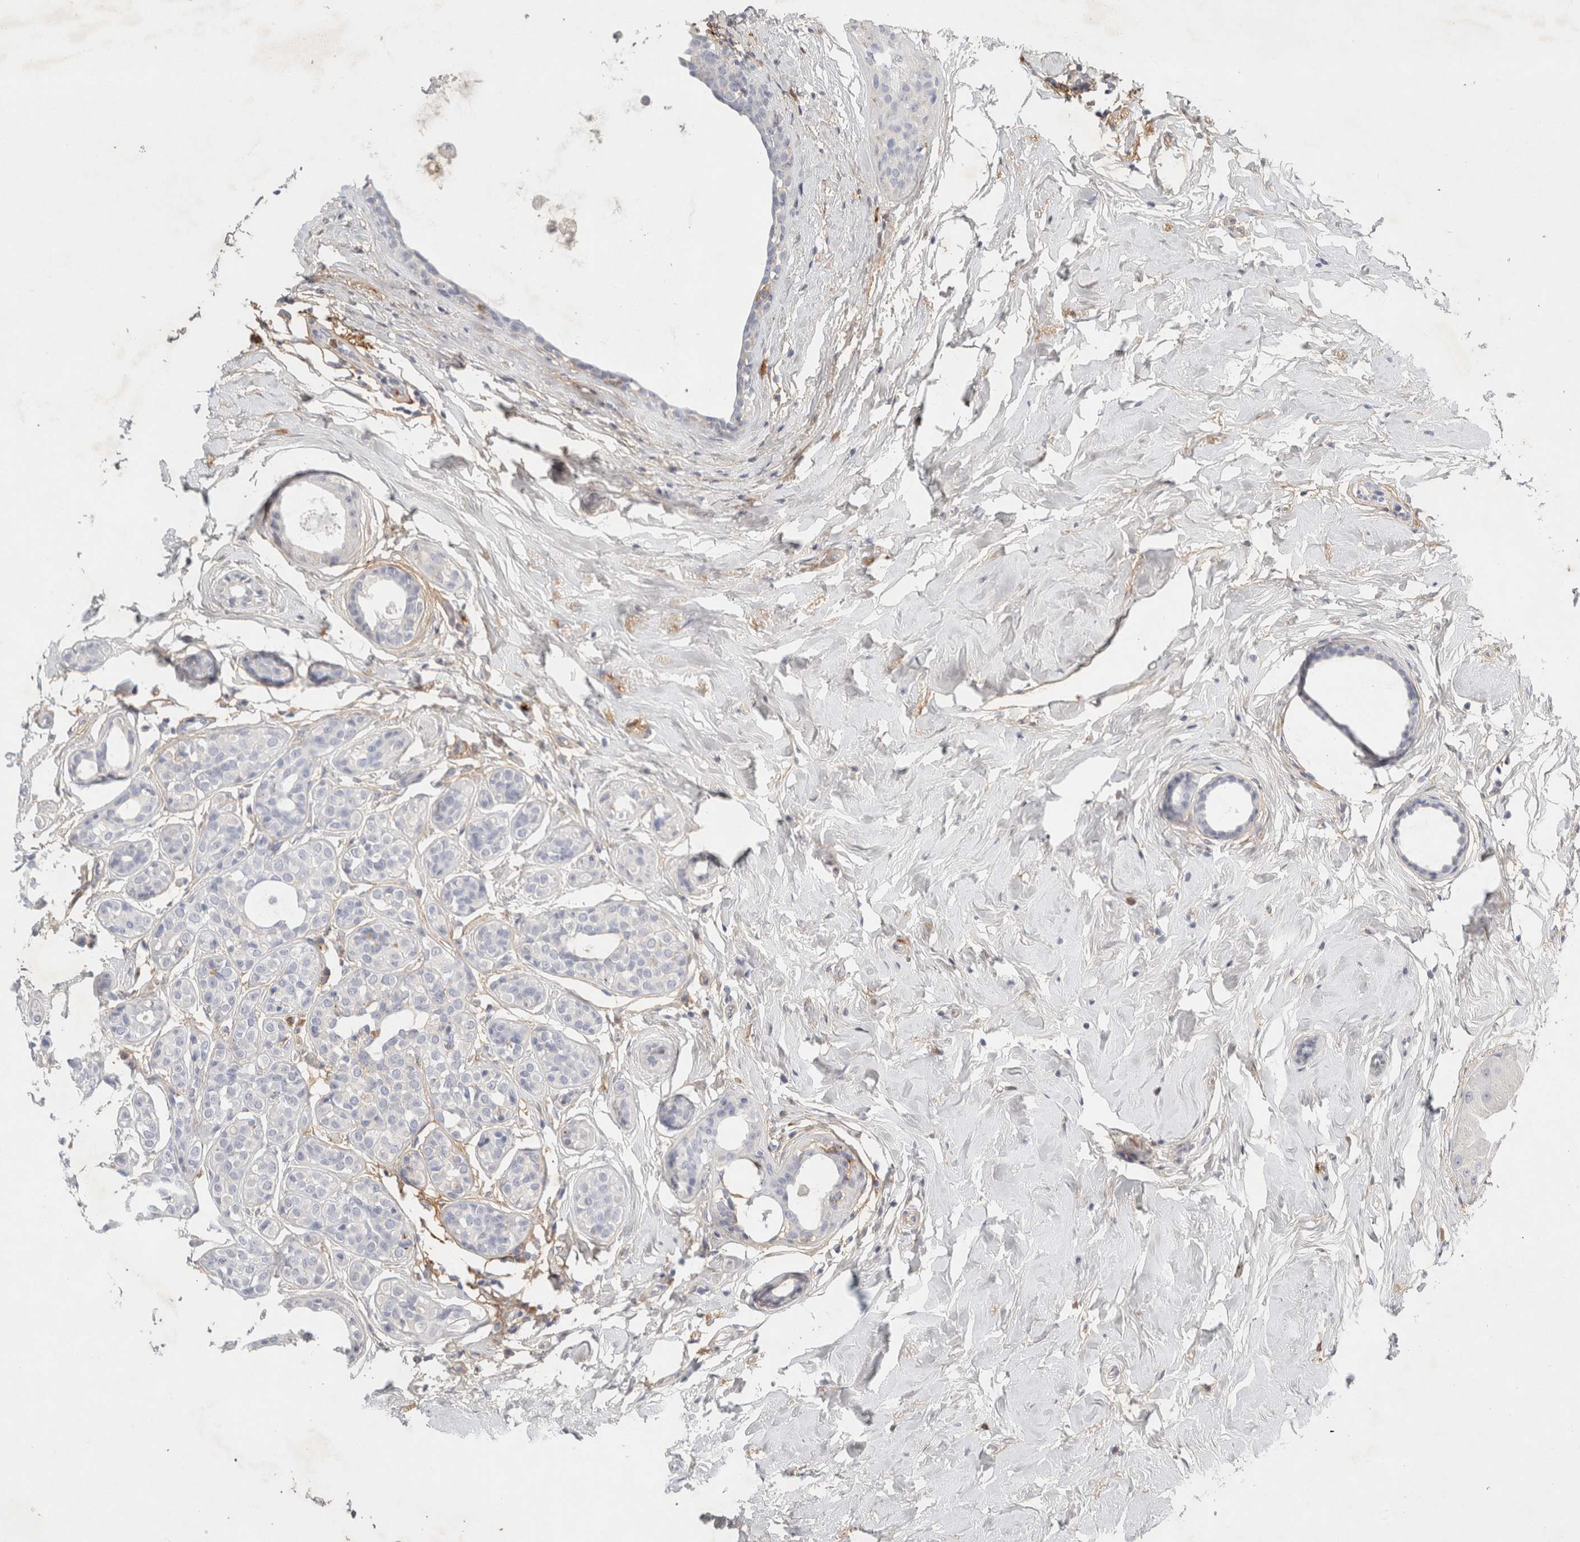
{"staining": {"intensity": "negative", "quantity": "none", "location": "none"}, "tissue": "breast cancer", "cell_type": "Tumor cells", "image_type": "cancer", "snomed": [{"axis": "morphology", "description": "Duct carcinoma"}, {"axis": "topography", "description": "Breast"}], "caption": "A high-resolution photomicrograph shows IHC staining of breast cancer, which exhibits no significant expression in tumor cells.", "gene": "FGL2", "patient": {"sex": "female", "age": 55}}